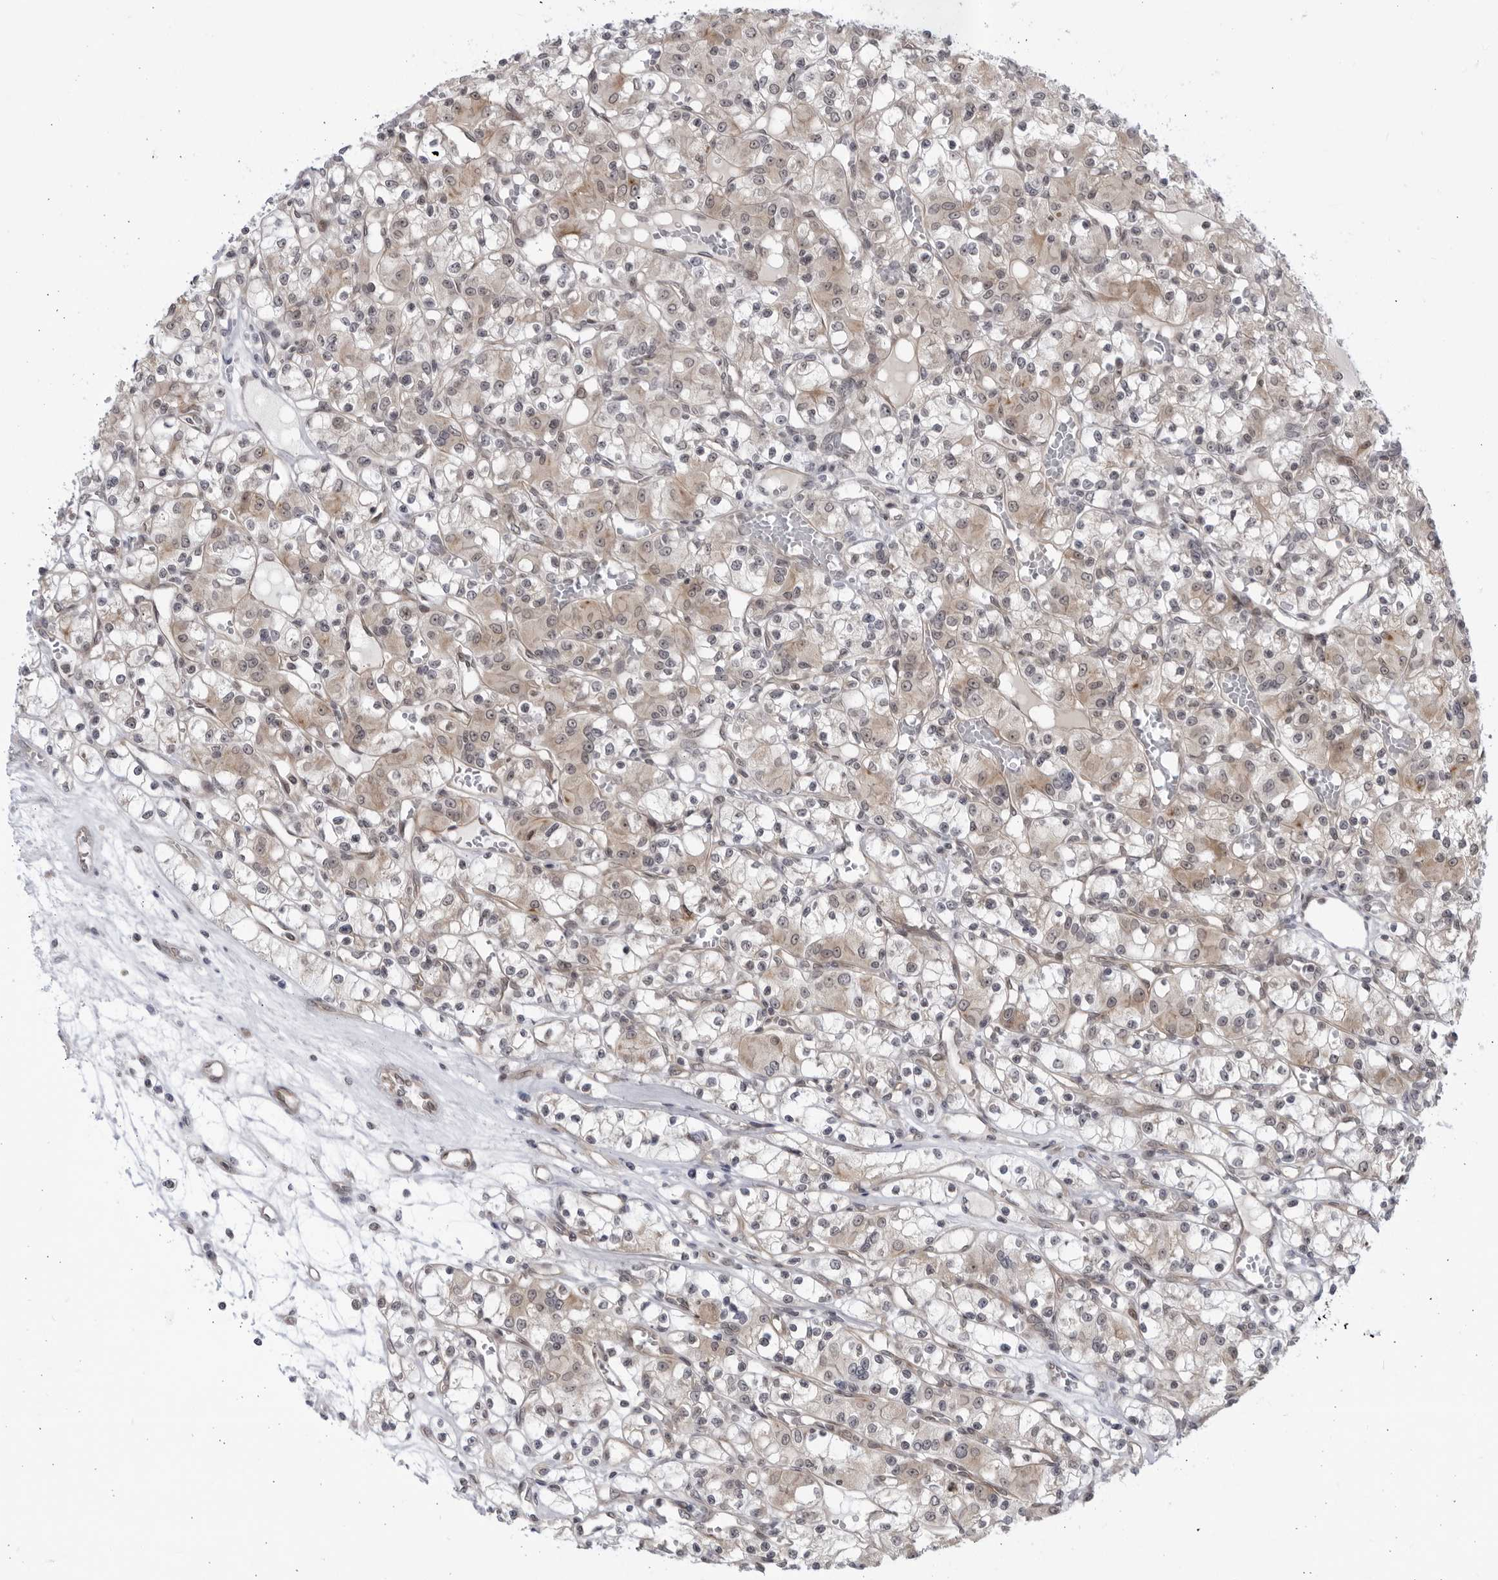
{"staining": {"intensity": "weak", "quantity": "25%-75%", "location": "cytoplasmic/membranous,nuclear"}, "tissue": "renal cancer", "cell_type": "Tumor cells", "image_type": "cancer", "snomed": [{"axis": "morphology", "description": "Adenocarcinoma, NOS"}, {"axis": "topography", "description": "Kidney"}], "caption": "A high-resolution histopathology image shows IHC staining of adenocarcinoma (renal), which shows weak cytoplasmic/membranous and nuclear expression in approximately 25%-75% of tumor cells. The staining was performed using DAB (3,3'-diaminobenzidine), with brown indicating positive protein expression. Nuclei are stained blue with hematoxylin.", "gene": "ITGB3BP", "patient": {"sex": "female", "age": 59}}